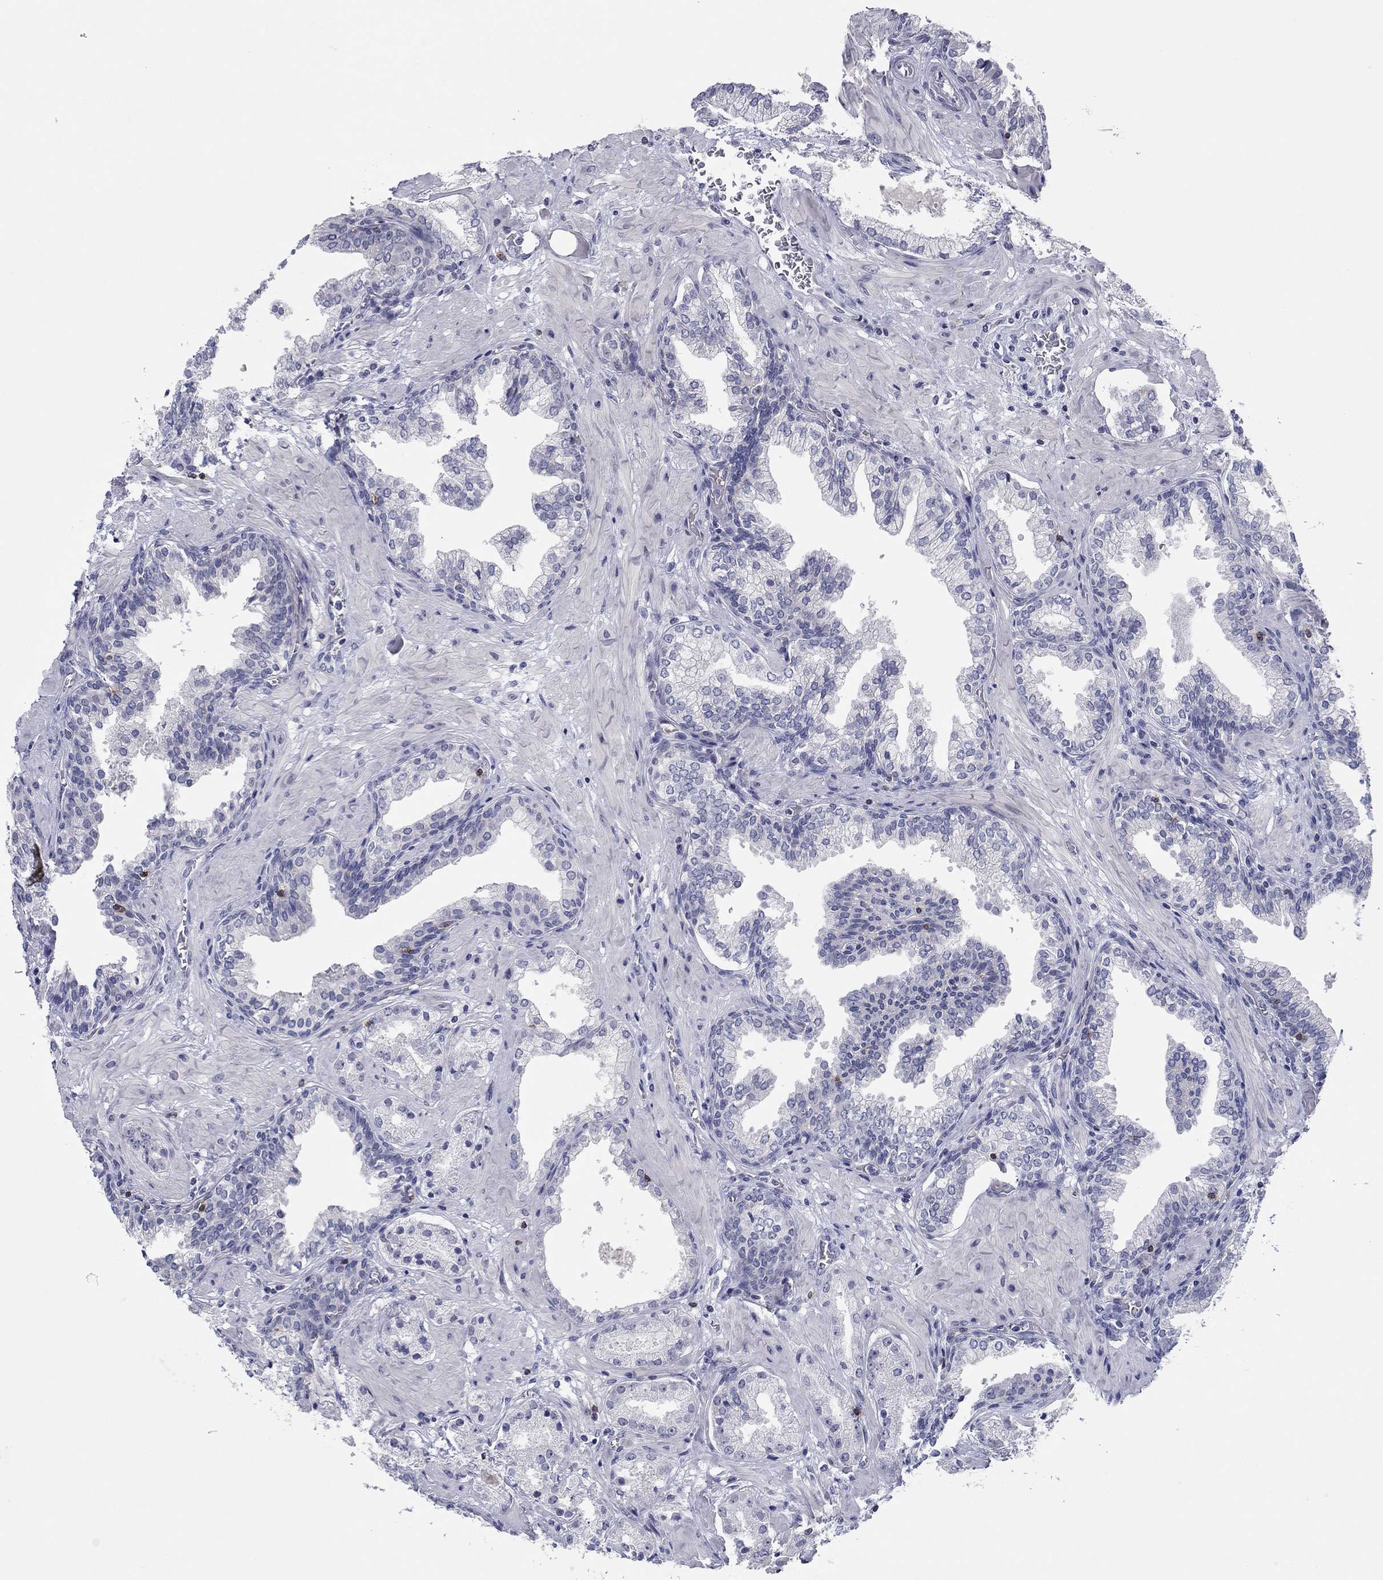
{"staining": {"intensity": "negative", "quantity": "none", "location": "none"}, "tissue": "prostate cancer", "cell_type": "Tumor cells", "image_type": "cancer", "snomed": [{"axis": "morphology", "description": "Adenocarcinoma, NOS"}, {"axis": "topography", "description": "Prostate and seminal vesicle, NOS"}, {"axis": "topography", "description": "Prostate"}], "caption": "Histopathology image shows no protein positivity in tumor cells of prostate cancer (adenocarcinoma) tissue. The staining is performed using DAB brown chromogen with nuclei counter-stained in using hematoxylin.", "gene": "ITGAE", "patient": {"sex": "male", "age": 44}}